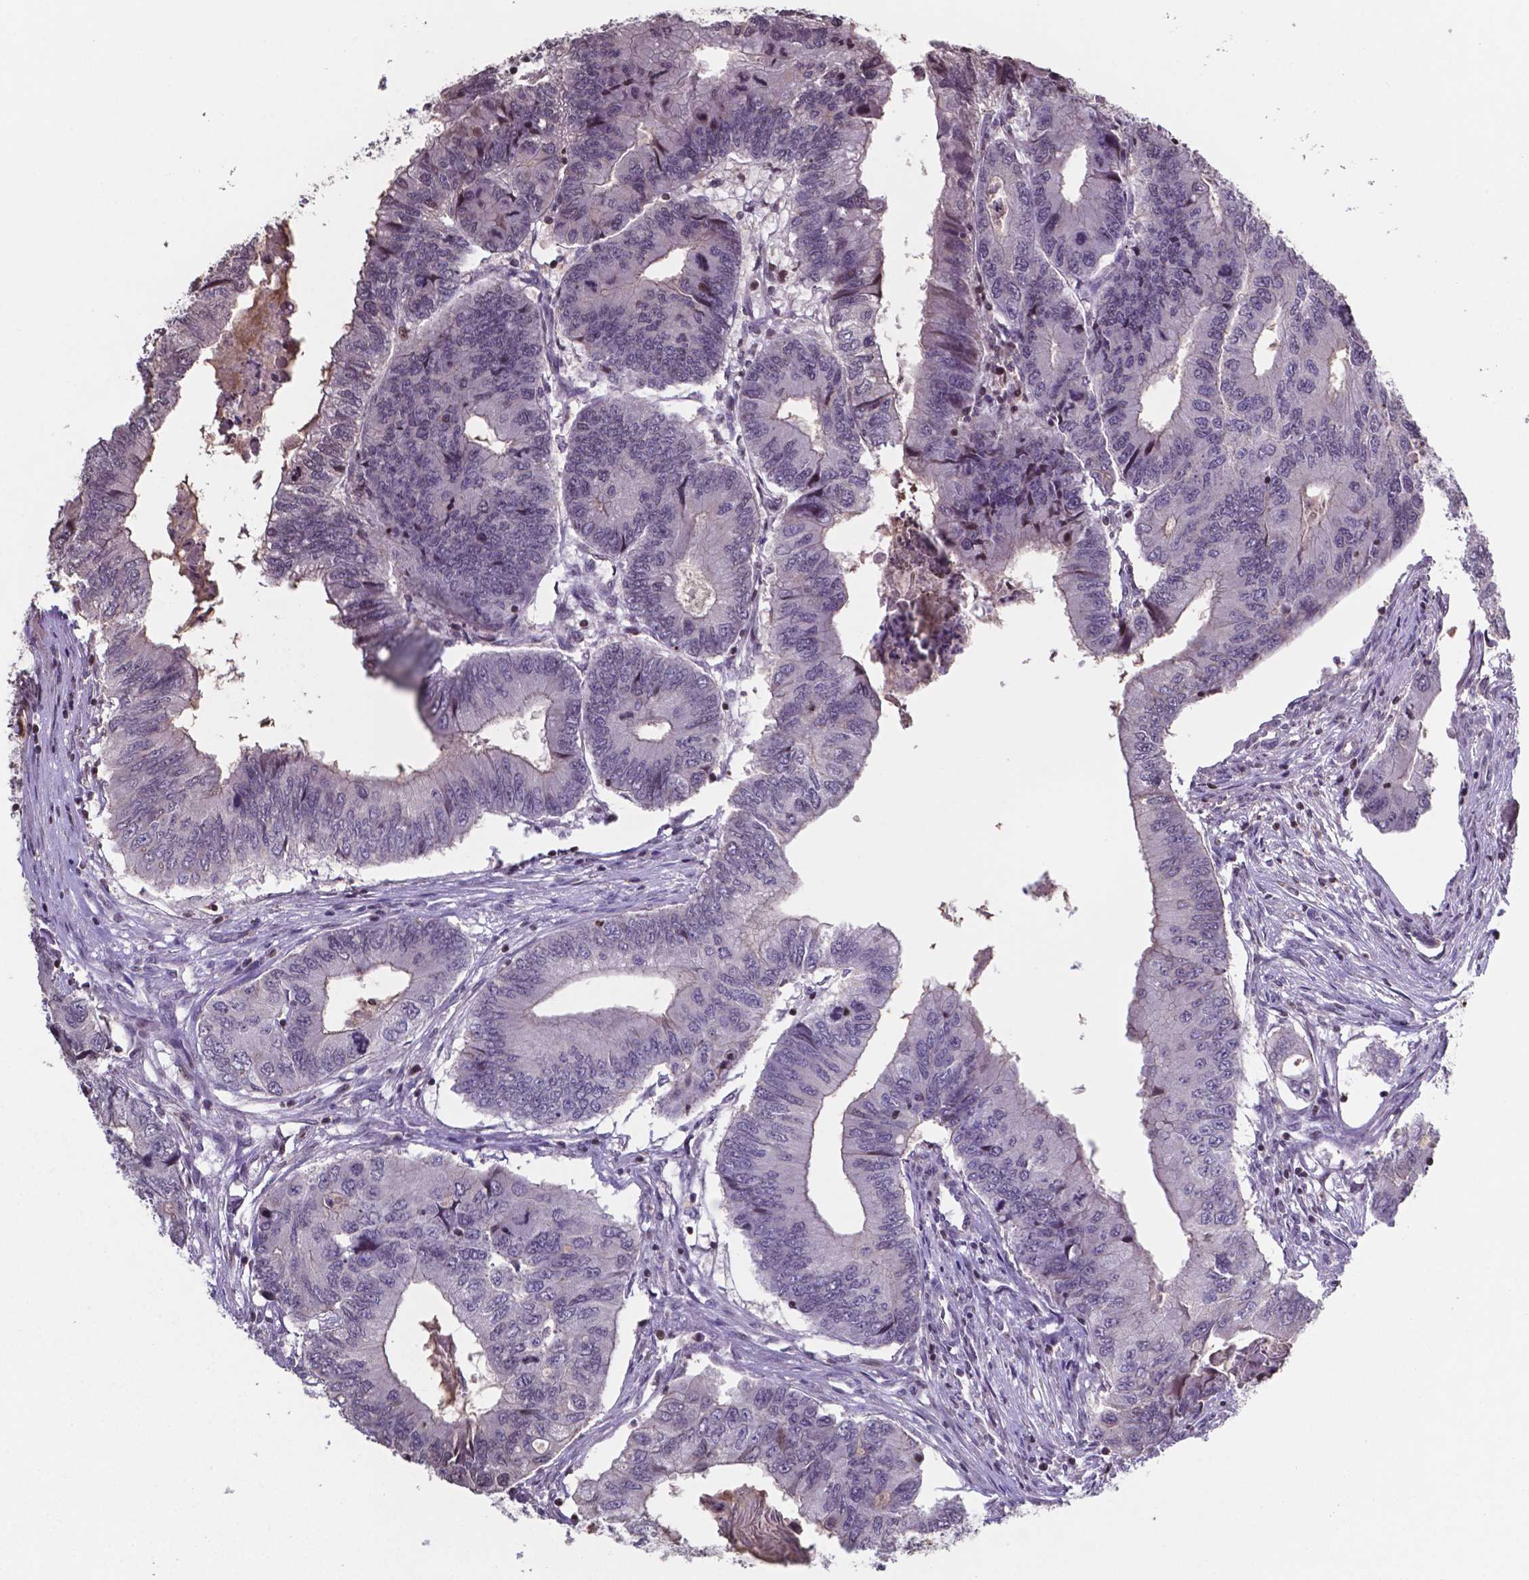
{"staining": {"intensity": "negative", "quantity": "none", "location": "none"}, "tissue": "colorectal cancer", "cell_type": "Tumor cells", "image_type": "cancer", "snomed": [{"axis": "morphology", "description": "Adenocarcinoma, NOS"}, {"axis": "topography", "description": "Colon"}], "caption": "Protein analysis of colorectal cancer (adenocarcinoma) exhibits no significant expression in tumor cells. (Immunohistochemistry (ihc), brightfield microscopy, high magnification).", "gene": "MLC1", "patient": {"sex": "male", "age": 53}}